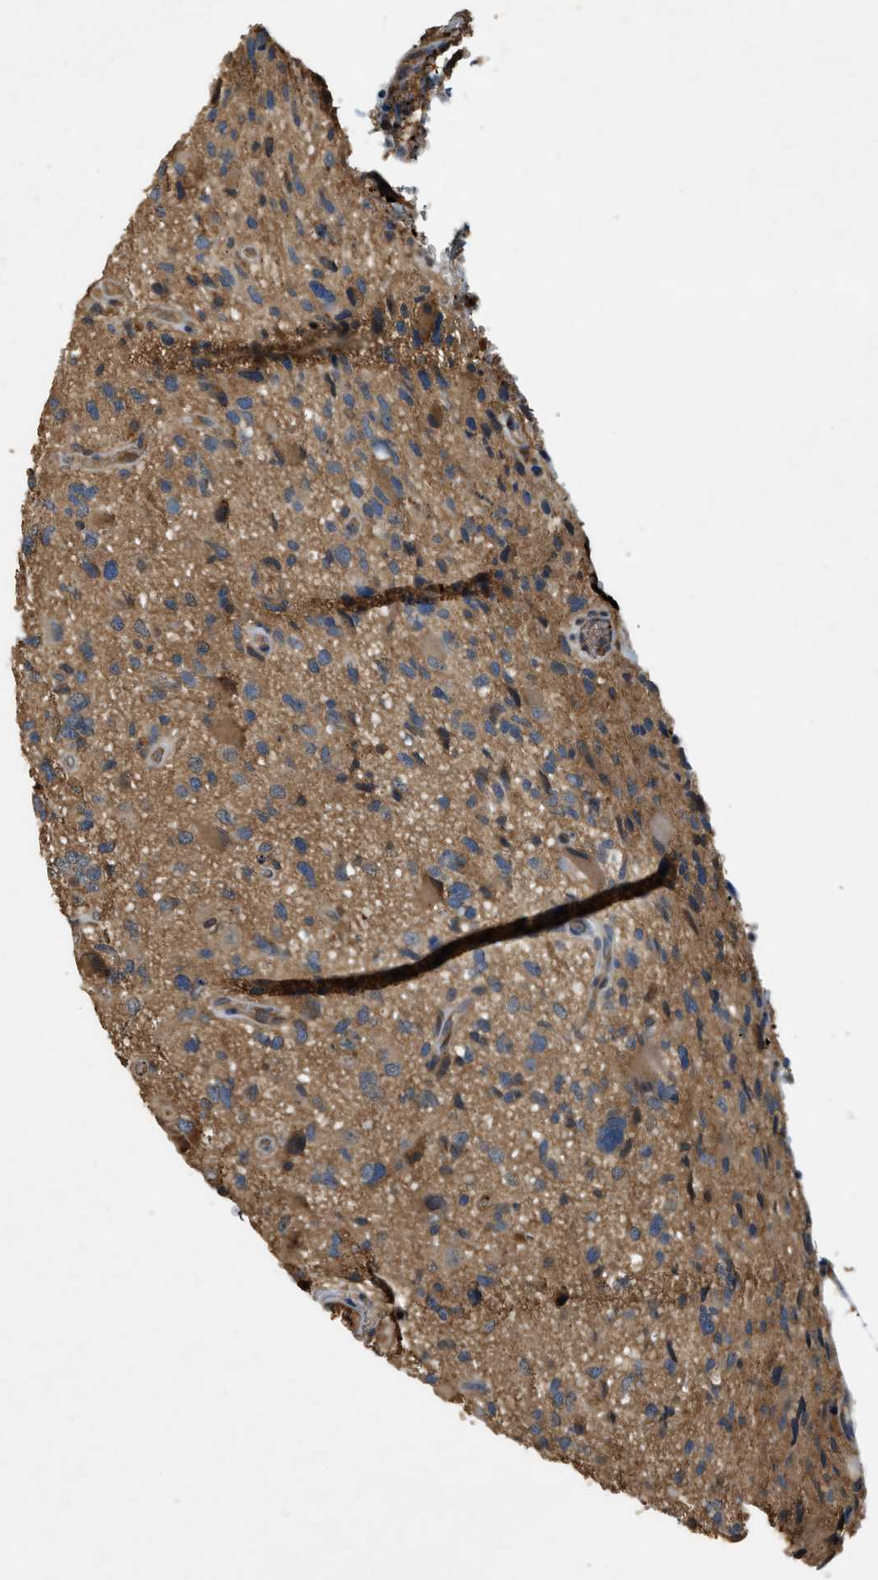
{"staining": {"intensity": "weak", "quantity": ">75%", "location": "cytoplasmic/membranous"}, "tissue": "glioma", "cell_type": "Tumor cells", "image_type": "cancer", "snomed": [{"axis": "morphology", "description": "Glioma, malignant, High grade"}, {"axis": "topography", "description": "Brain"}], "caption": "Malignant high-grade glioma stained with a brown dye reveals weak cytoplasmic/membranous positive positivity in about >75% of tumor cells.", "gene": "CFLAR", "patient": {"sex": "male", "age": 33}}